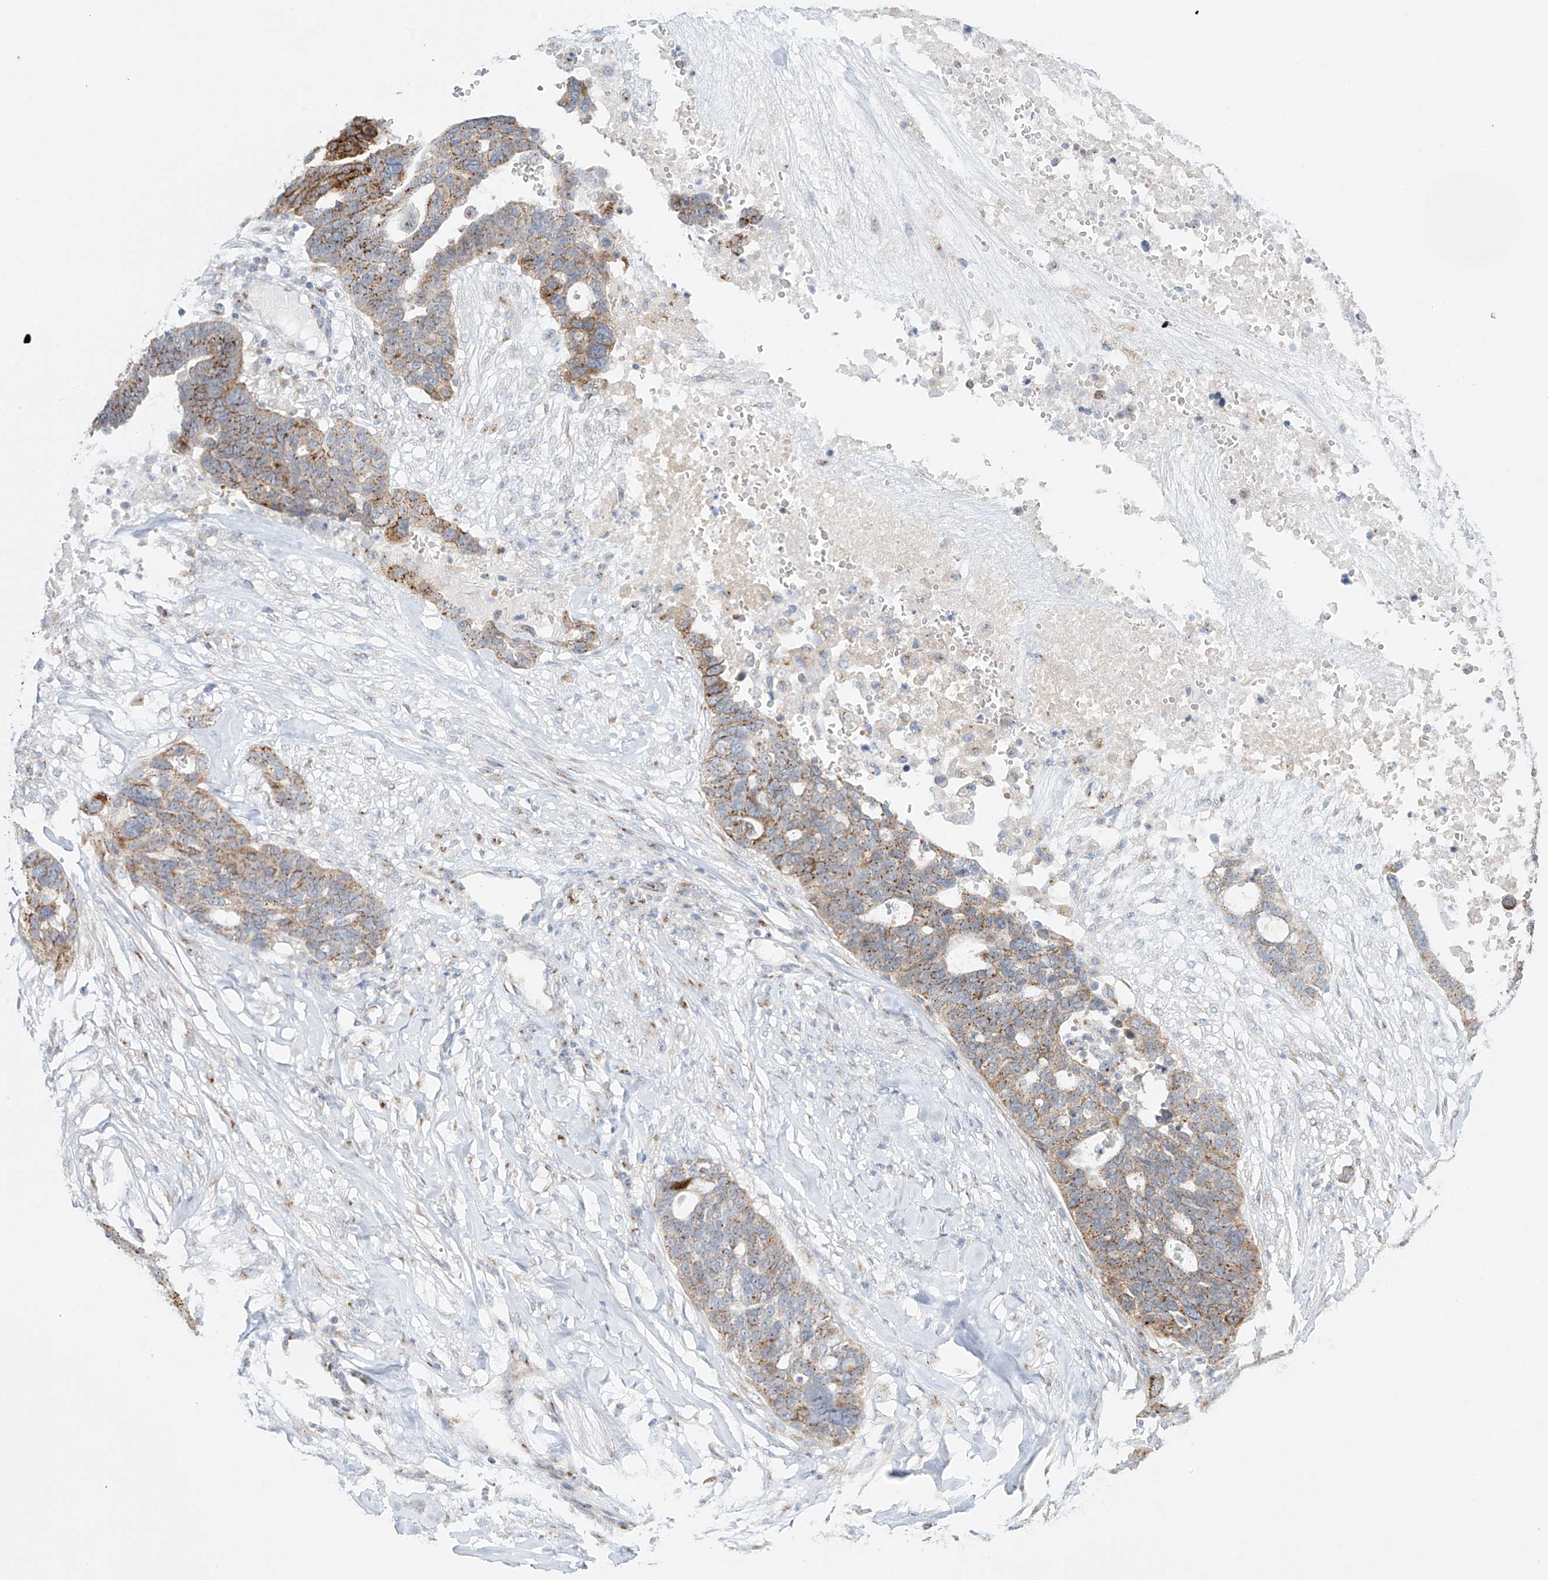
{"staining": {"intensity": "moderate", "quantity": ">75%", "location": "cytoplasmic/membranous"}, "tissue": "ovarian cancer", "cell_type": "Tumor cells", "image_type": "cancer", "snomed": [{"axis": "morphology", "description": "Cystadenocarcinoma, serous, NOS"}, {"axis": "topography", "description": "Ovary"}], "caption": "There is medium levels of moderate cytoplasmic/membranous staining in tumor cells of ovarian serous cystadenocarcinoma, as demonstrated by immunohistochemical staining (brown color).", "gene": "BSDC1", "patient": {"sex": "female", "age": 59}}